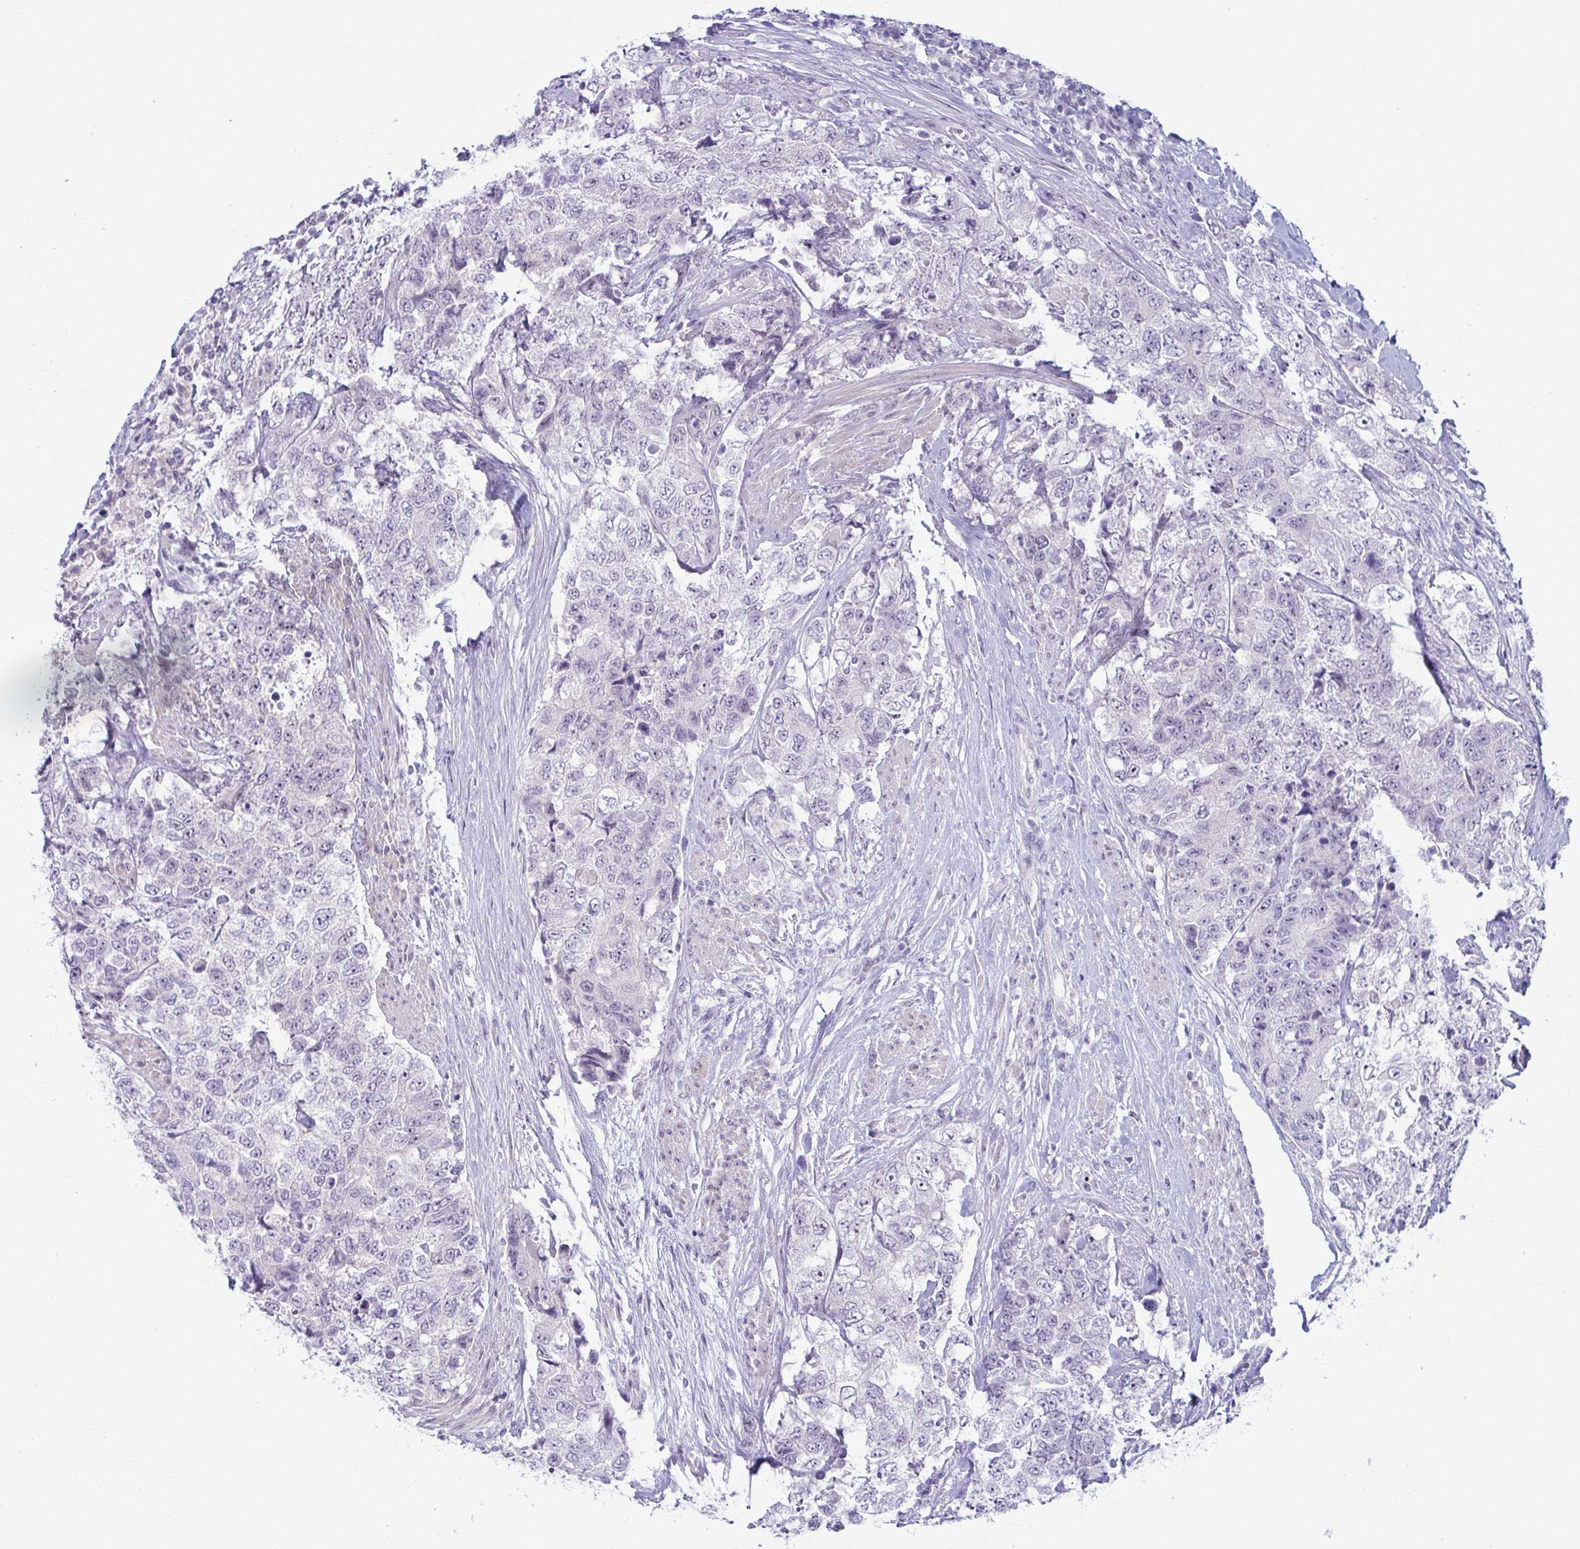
{"staining": {"intensity": "negative", "quantity": "none", "location": "none"}, "tissue": "urothelial cancer", "cell_type": "Tumor cells", "image_type": "cancer", "snomed": [{"axis": "morphology", "description": "Urothelial carcinoma, High grade"}, {"axis": "topography", "description": "Urinary bladder"}], "caption": "Urothelial carcinoma (high-grade) stained for a protein using IHC exhibits no staining tumor cells.", "gene": "USP35", "patient": {"sex": "female", "age": 78}}